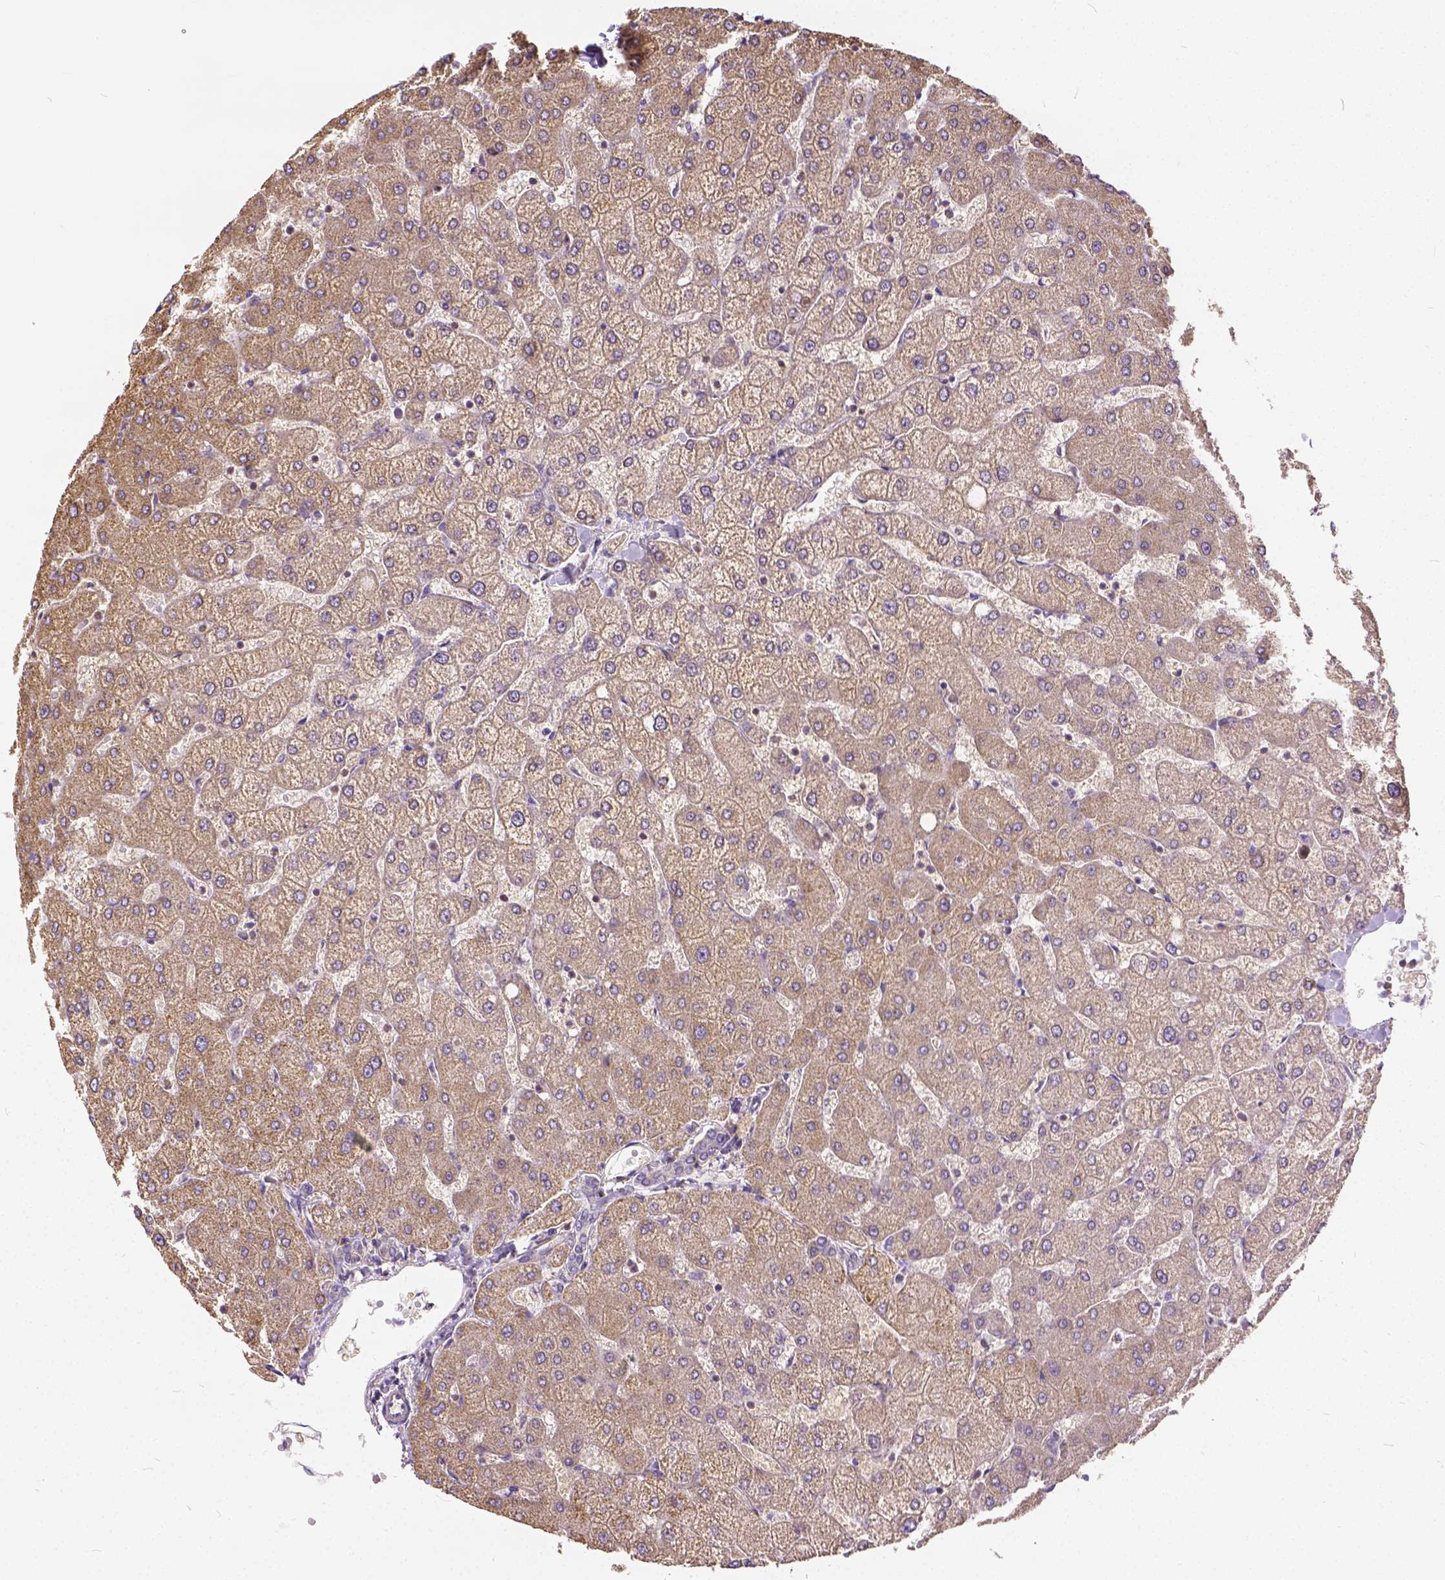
{"staining": {"intensity": "negative", "quantity": "none", "location": "none"}, "tissue": "liver", "cell_type": "Cholangiocytes", "image_type": "normal", "snomed": [{"axis": "morphology", "description": "Normal tissue, NOS"}, {"axis": "topography", "description": "Liver"}], "caption": "The histopathology image exhibits no significant positivity in cholangiocytes of liver.", "gene": "CADM4", "patient": {"sex": "female", "age": 54}}